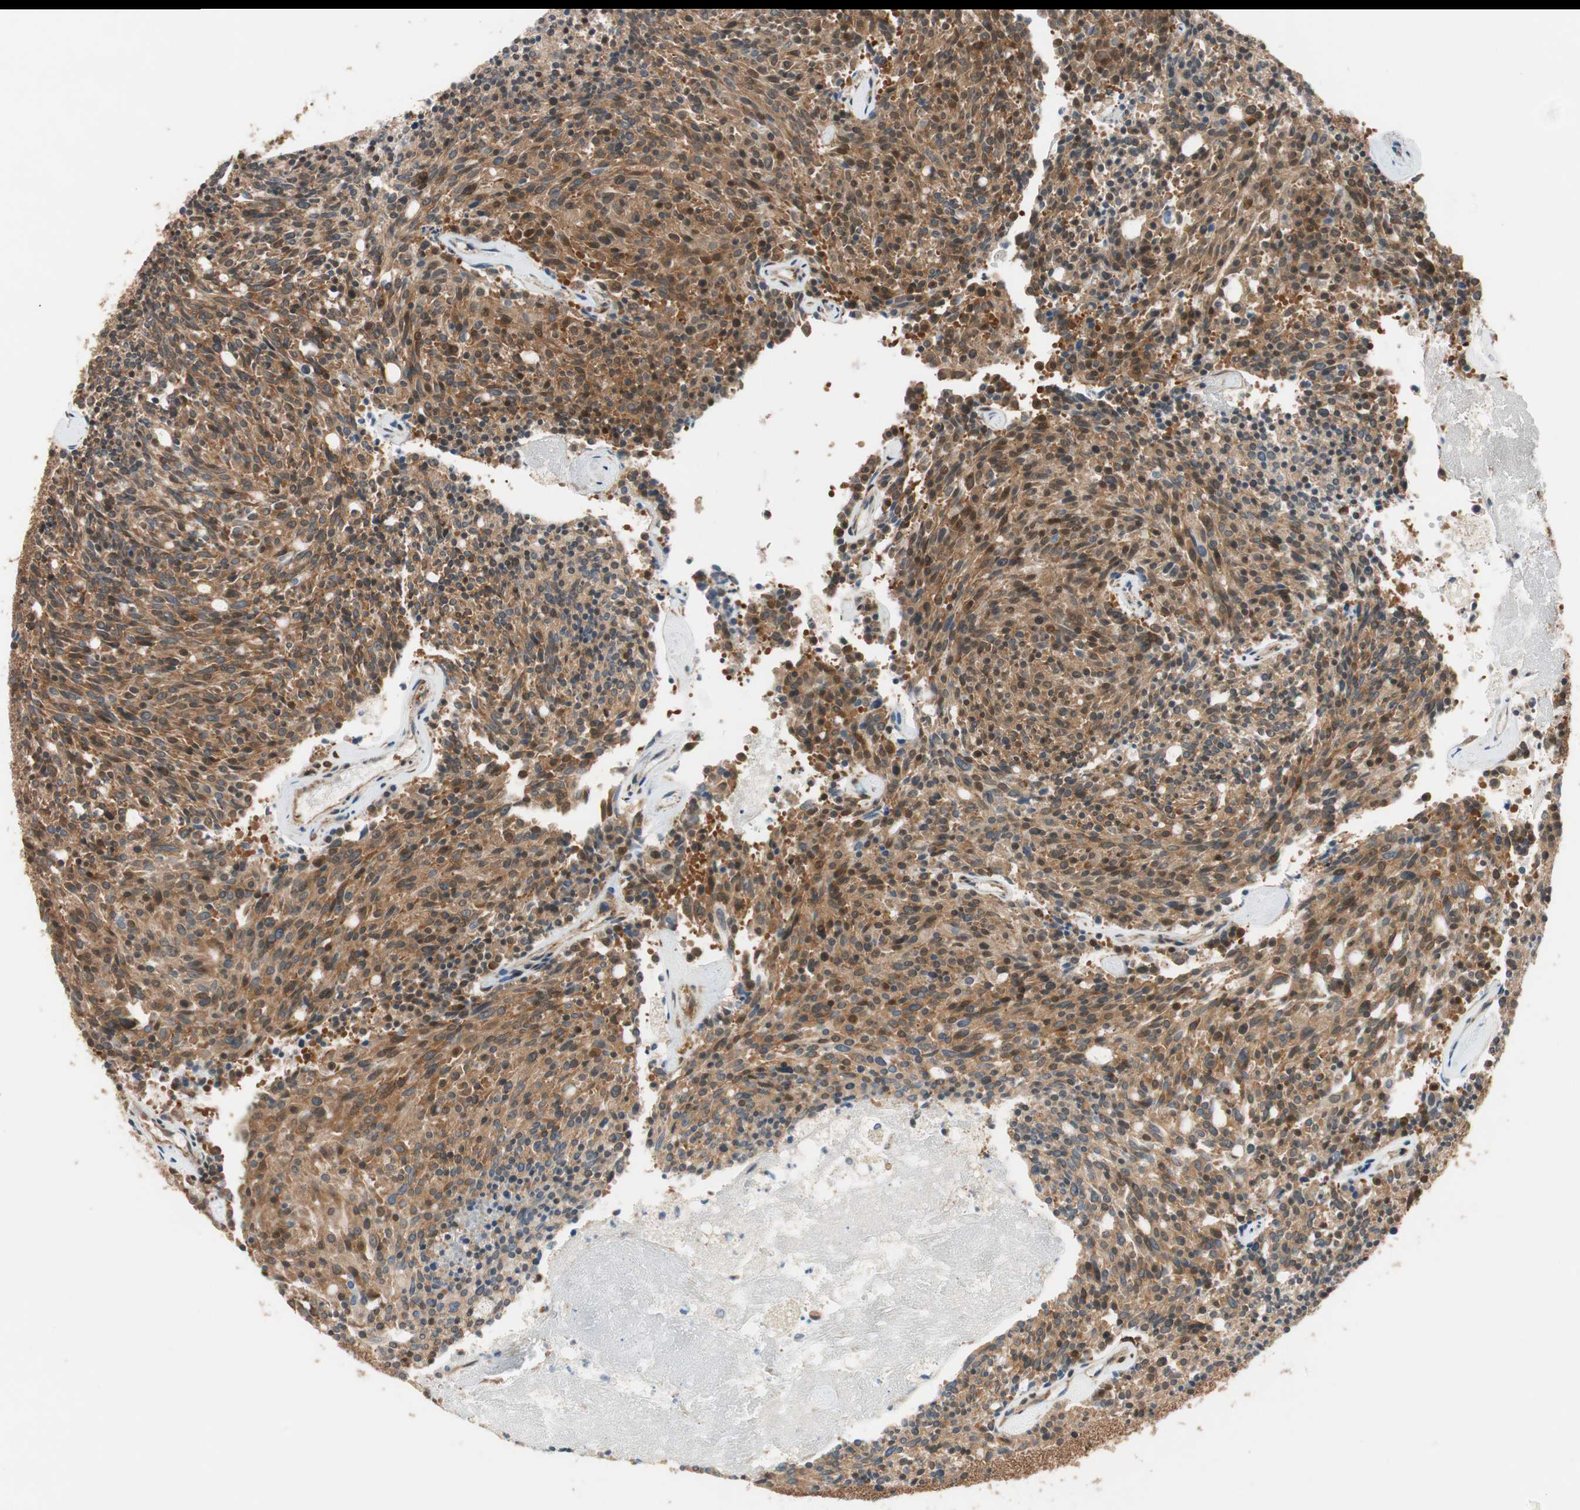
{"staining": {"intensity": "strong", "quantity": ">75%", "location": "cytoplasmic/membranous,nuclear"}, "tissue": "carcinoid", "cell_type": "Tumor cells", "image_type": "cancer", "snomed": [{"axis": "morphology", "description": "Carcinoid, malignant, NOS"}, {"axis": "topography", "description": "Pancreas"}], "caption": "Carcinoid stained with a protein marker shows strong staining in tumor cells.", "gene": "WASL", "patient": {"sex": "female", "age": 54}}